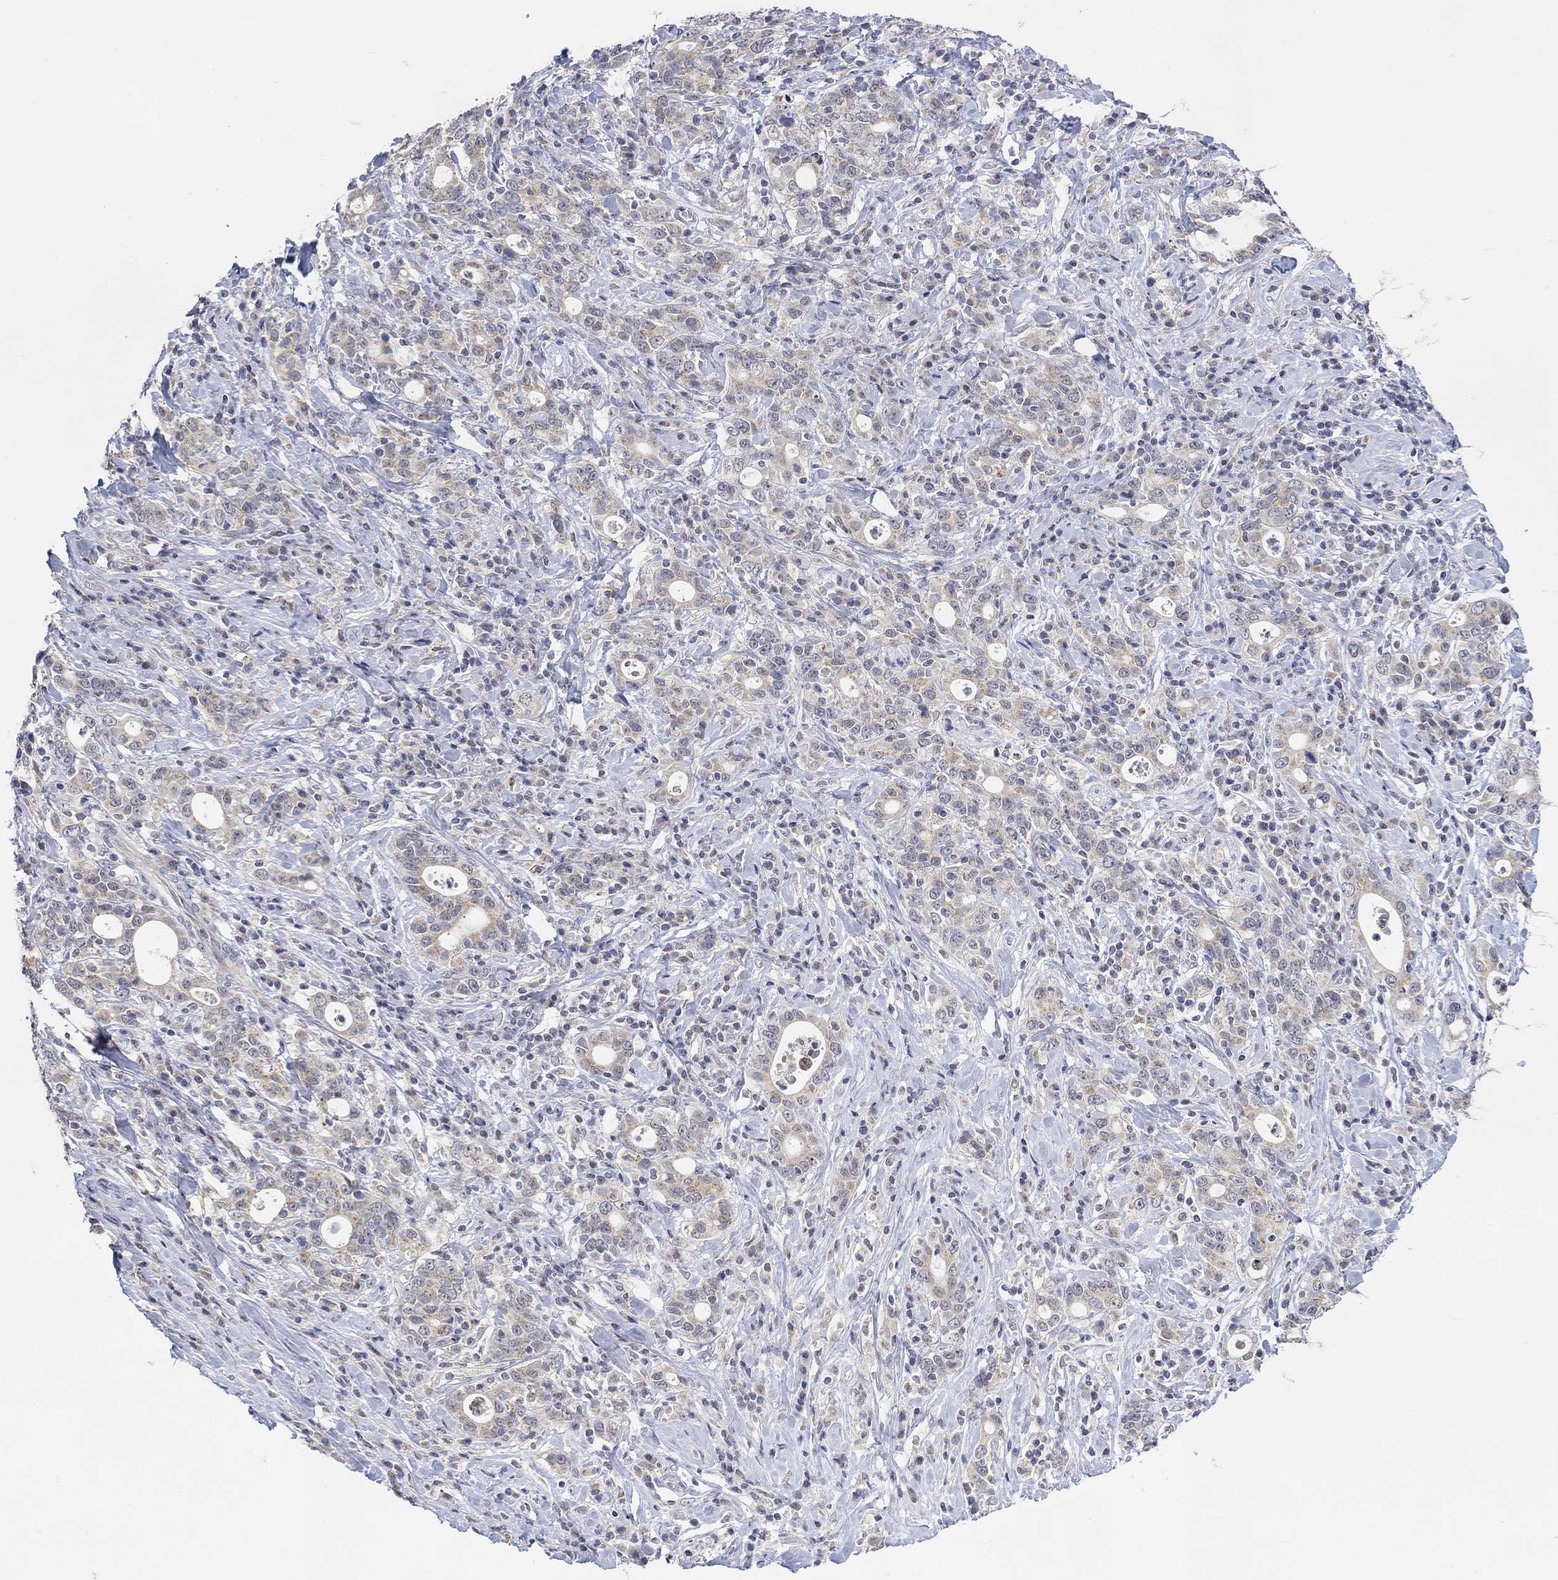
{"staining": {"intensity": "weak", "quantity": "25%-75%", "location": "cytoplasmic/membranous"}, "tissue": "stomach cancer", "cell_type": "Tumor cells", "image_type": "cancer", "snomed": [{"axis": "morphology", "description": "Adenocarcinoma, NOS"}, {"axis": "topography", "description": "Stomach"}], "caption": "Weak cytoplasmic/membranous protein staining is seen in about 25%-75% of tumor cells in stomach cancer.", "gene": "SLC48A1", "patient": {"sex": "male", "age": 79}}